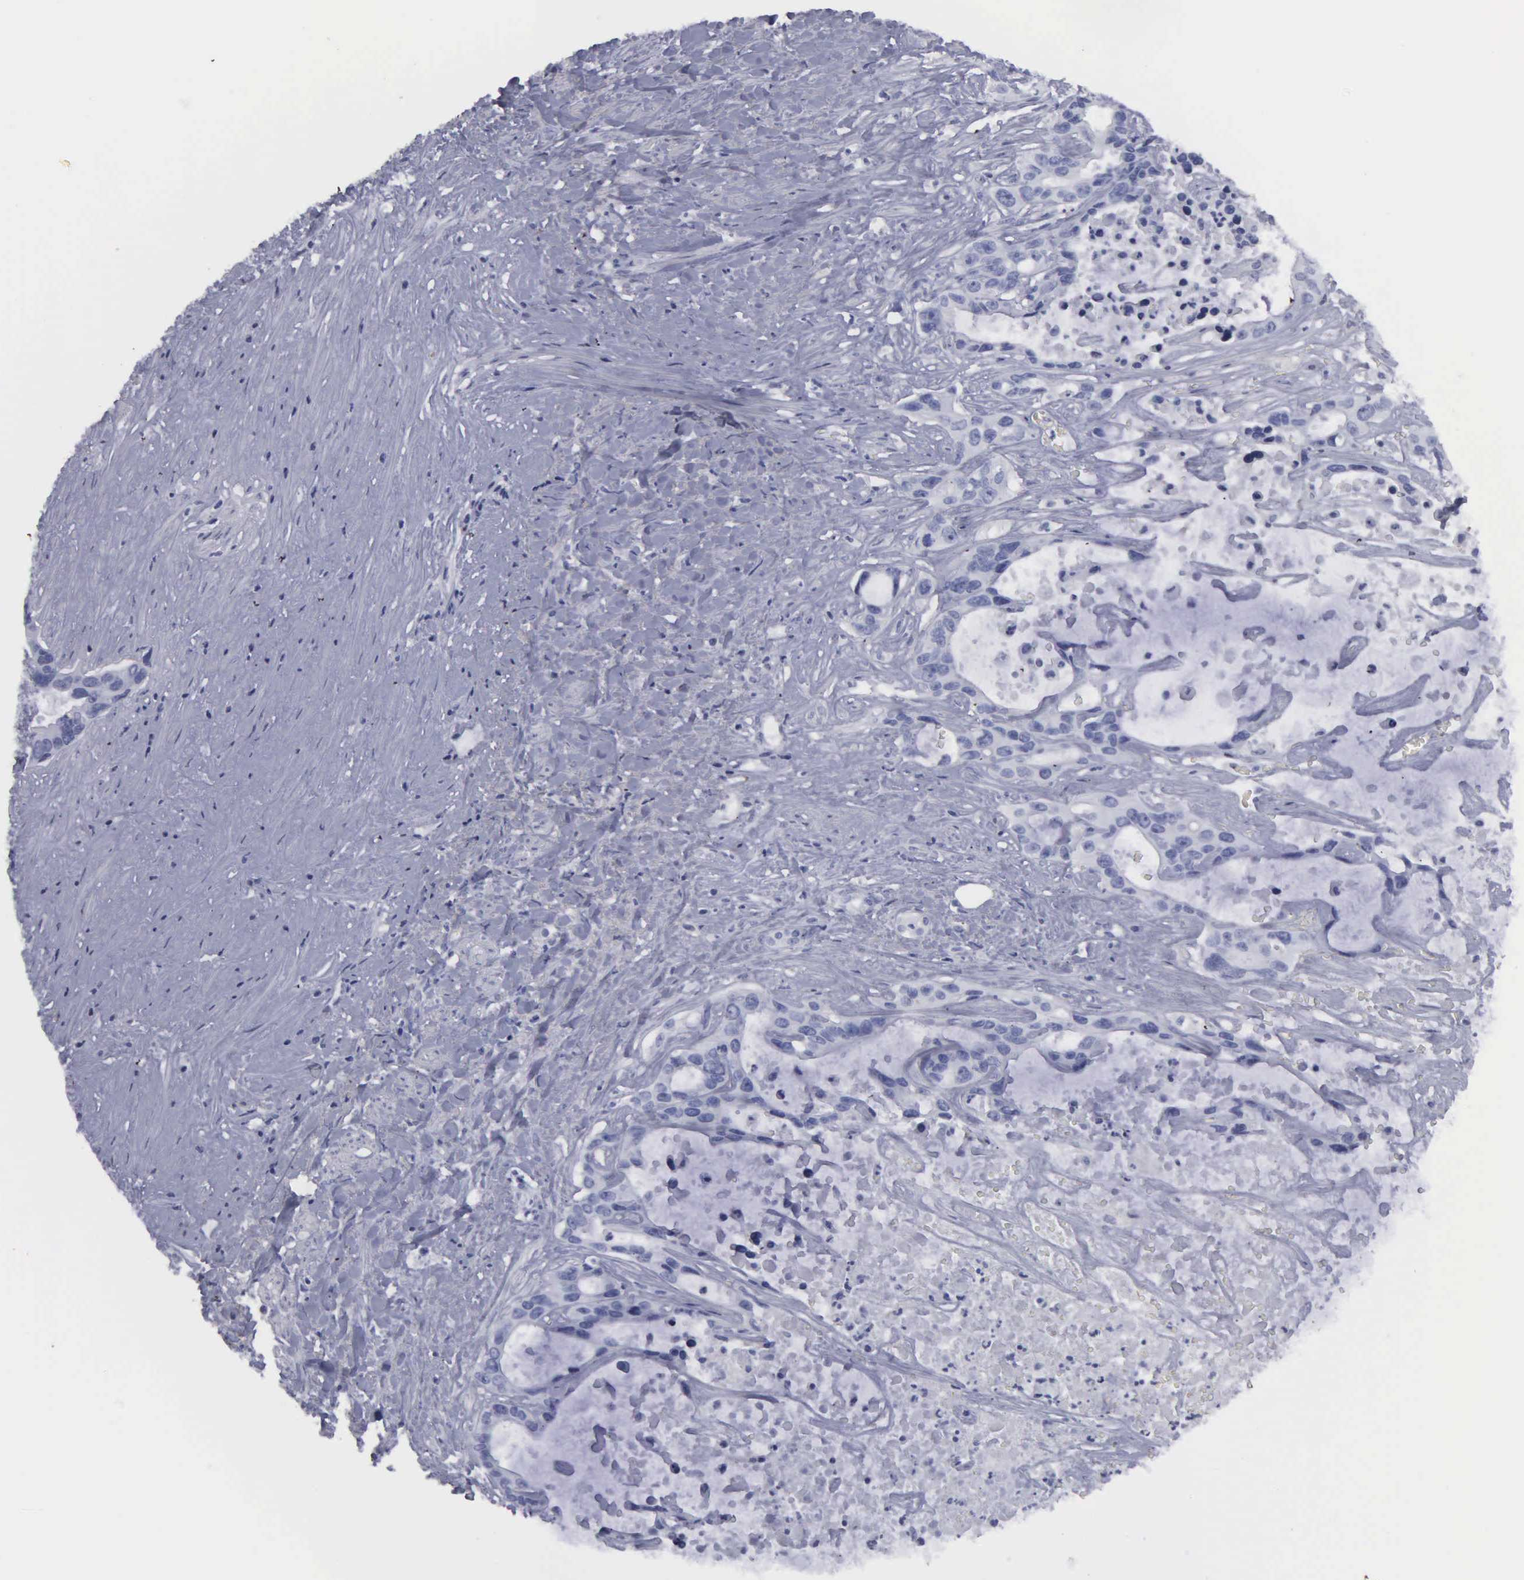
{"staining": {"intensity": "weak", "quantity": "<25%", "location": "cytoplasmic/membranous,nuclear"}, "tissue": "liver cancer", "cell_type": "Tumor cells", "image_type": "cancer", "snomed": [{"axis": "morphology", "description": "Cholangiocarcinoma"}, {"axis": "topography", "description": "Liver"}], "caption": "Immunohistochemistry (IHC) image of liver cancer (cholangiocarcinoma) stained for a protein (brown), which displays no positivity in tumor cells.", "gene": "KIAA0586", "patient": {"sex": "female", "age": 65}}